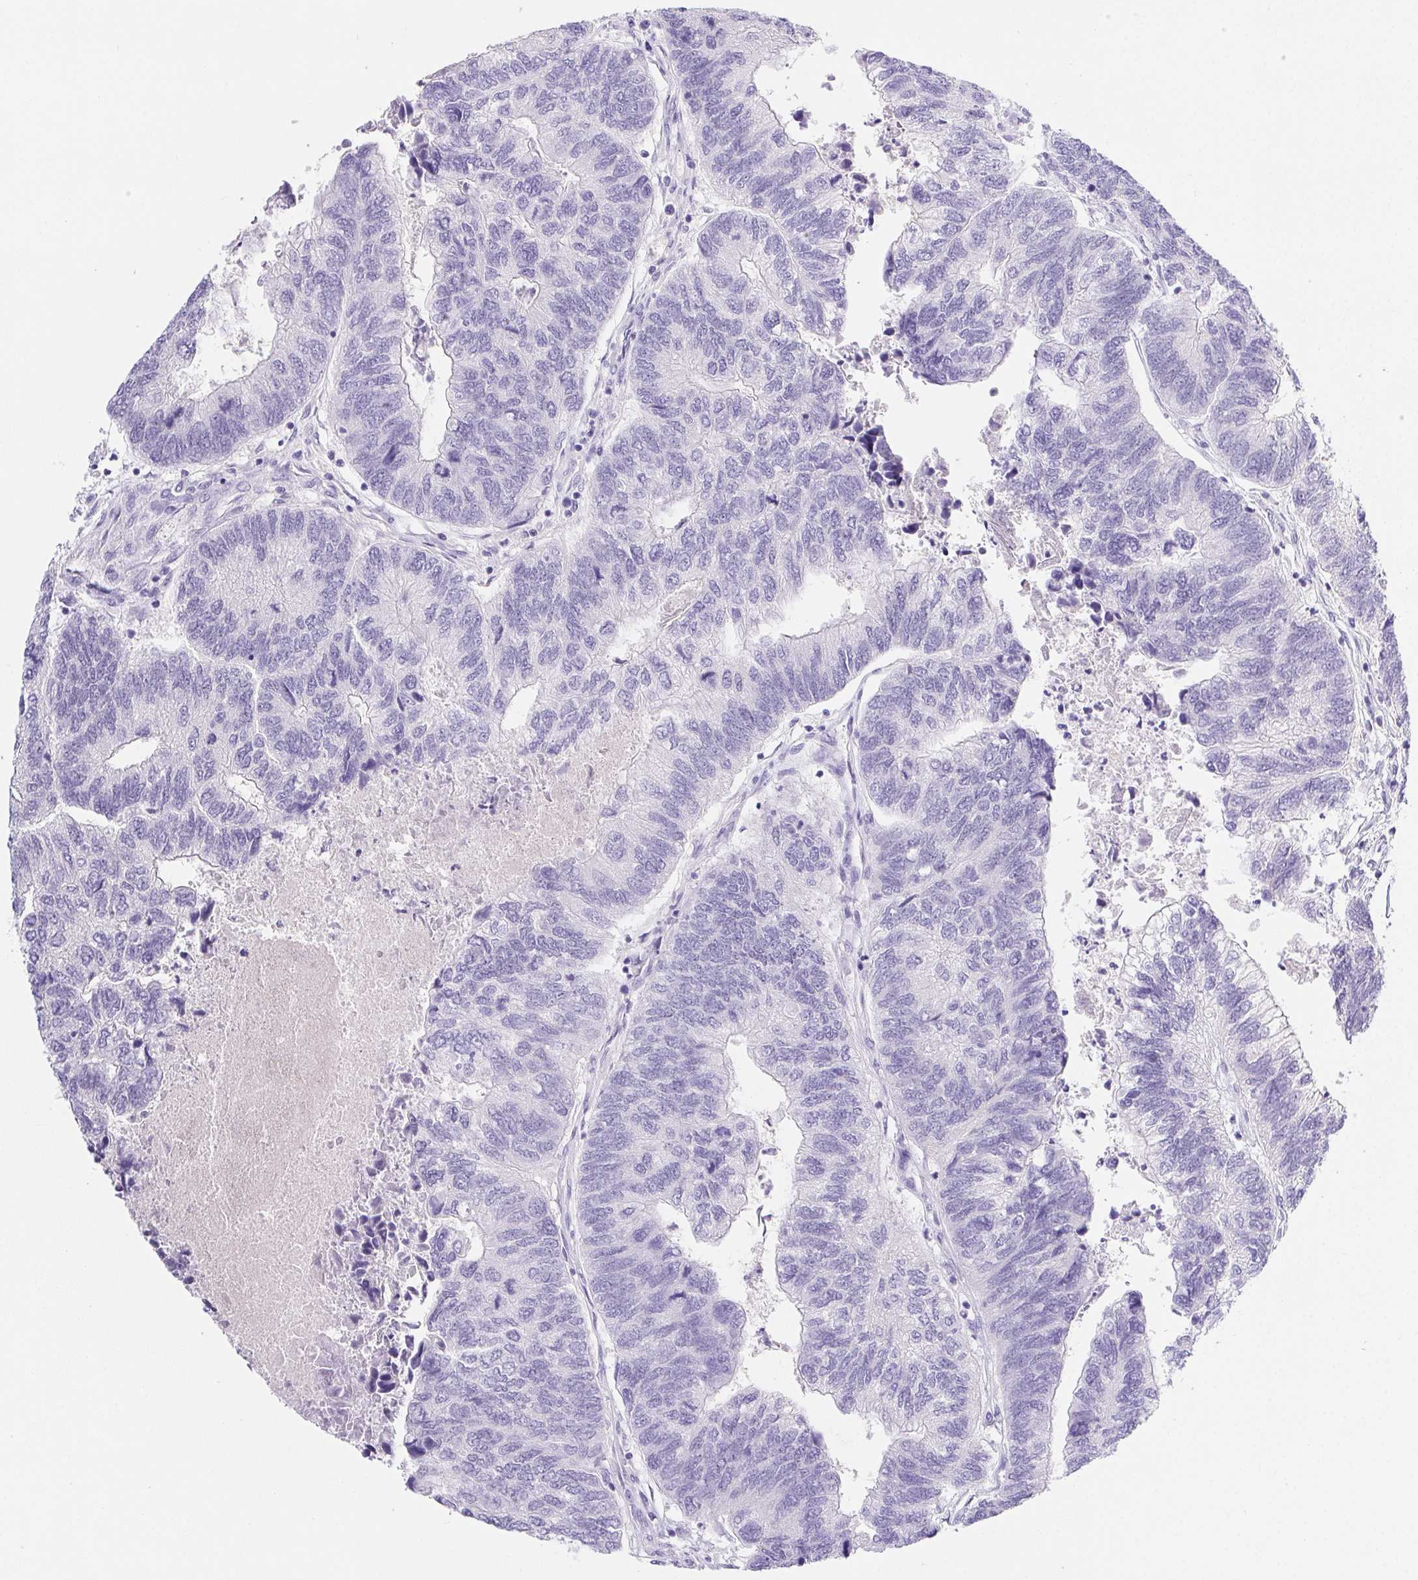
{"staining": {"intensity": "negative", "quantity": "none", "location": "none"}, "tissue": "colorectal cancer", "cell_type": "Tumor cells", "image_type": "cancer", "snomed": [{"axis": "morphology", "description": "Adenocarcinoma, NOS"}, {"axis": "topography", "description": "Colon"}], "caption": "Adenocarcinoma (colorectal) was stained to show a protein in brown. There is no significant expression in tumor cells.", "gene": "PNLIP", "patient": {"sex": "female", "age": 67}}